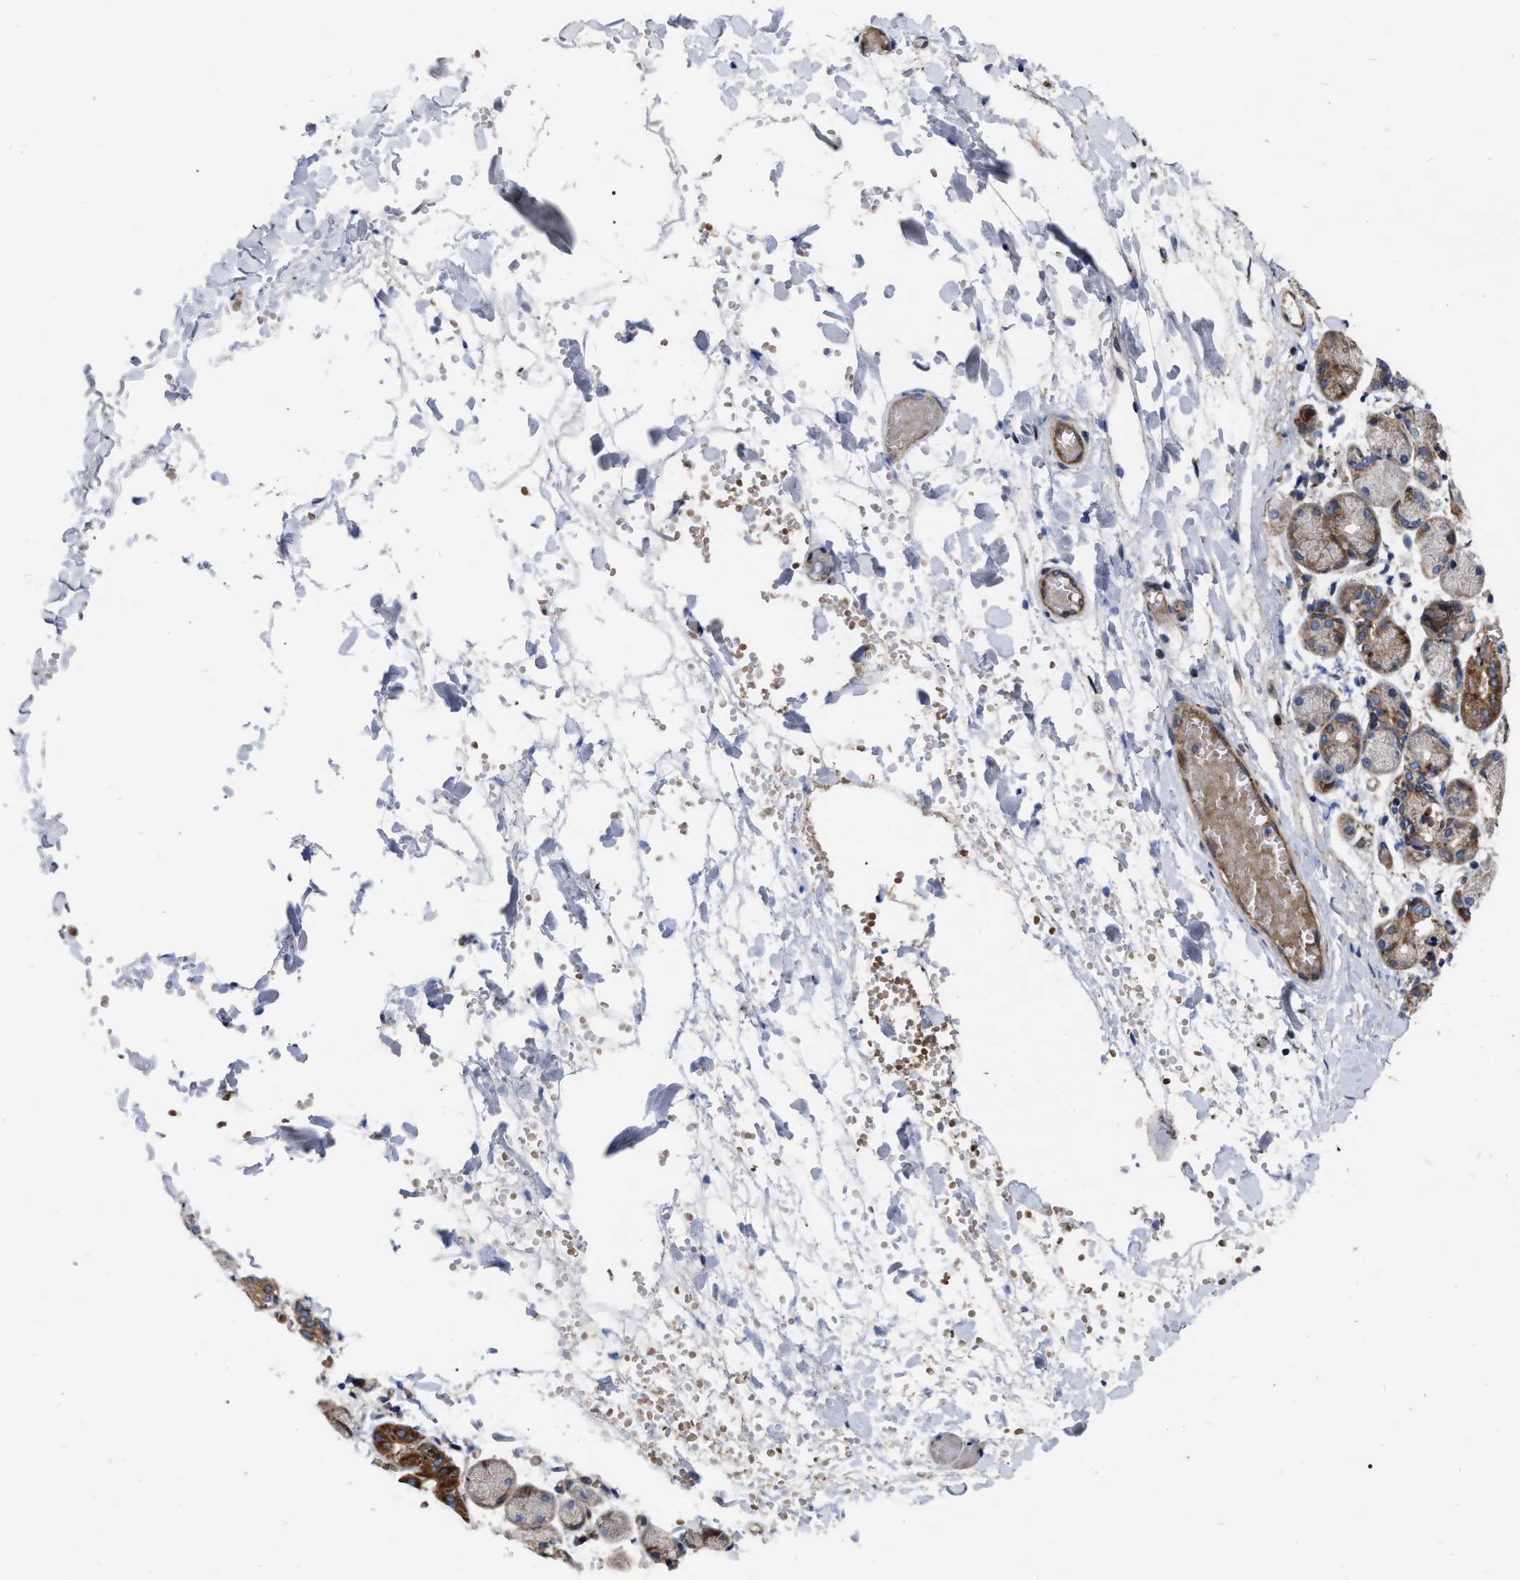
{"staining": {"intensity": "moderate", "quantity": "<25%", "location": "cytoplasmic/membranous"}, "tissue": "salivary gland", "cell_type": "Glandular cells", "image_type": "normal", "snomed": [{"axis": "morphology", "description": "Normal tissue, NOS"}, {"axis": "topography", "description": "Salivary gland"}], "caption": "Approximately <25% of glandular cells in normal salivary gland demonstrate moderate cytoplasmic/membranous protein staining as visualized by brown immunohistochemical staining.", "gene": "MLST8", "patient": {"sex": "female", "age": 24}}